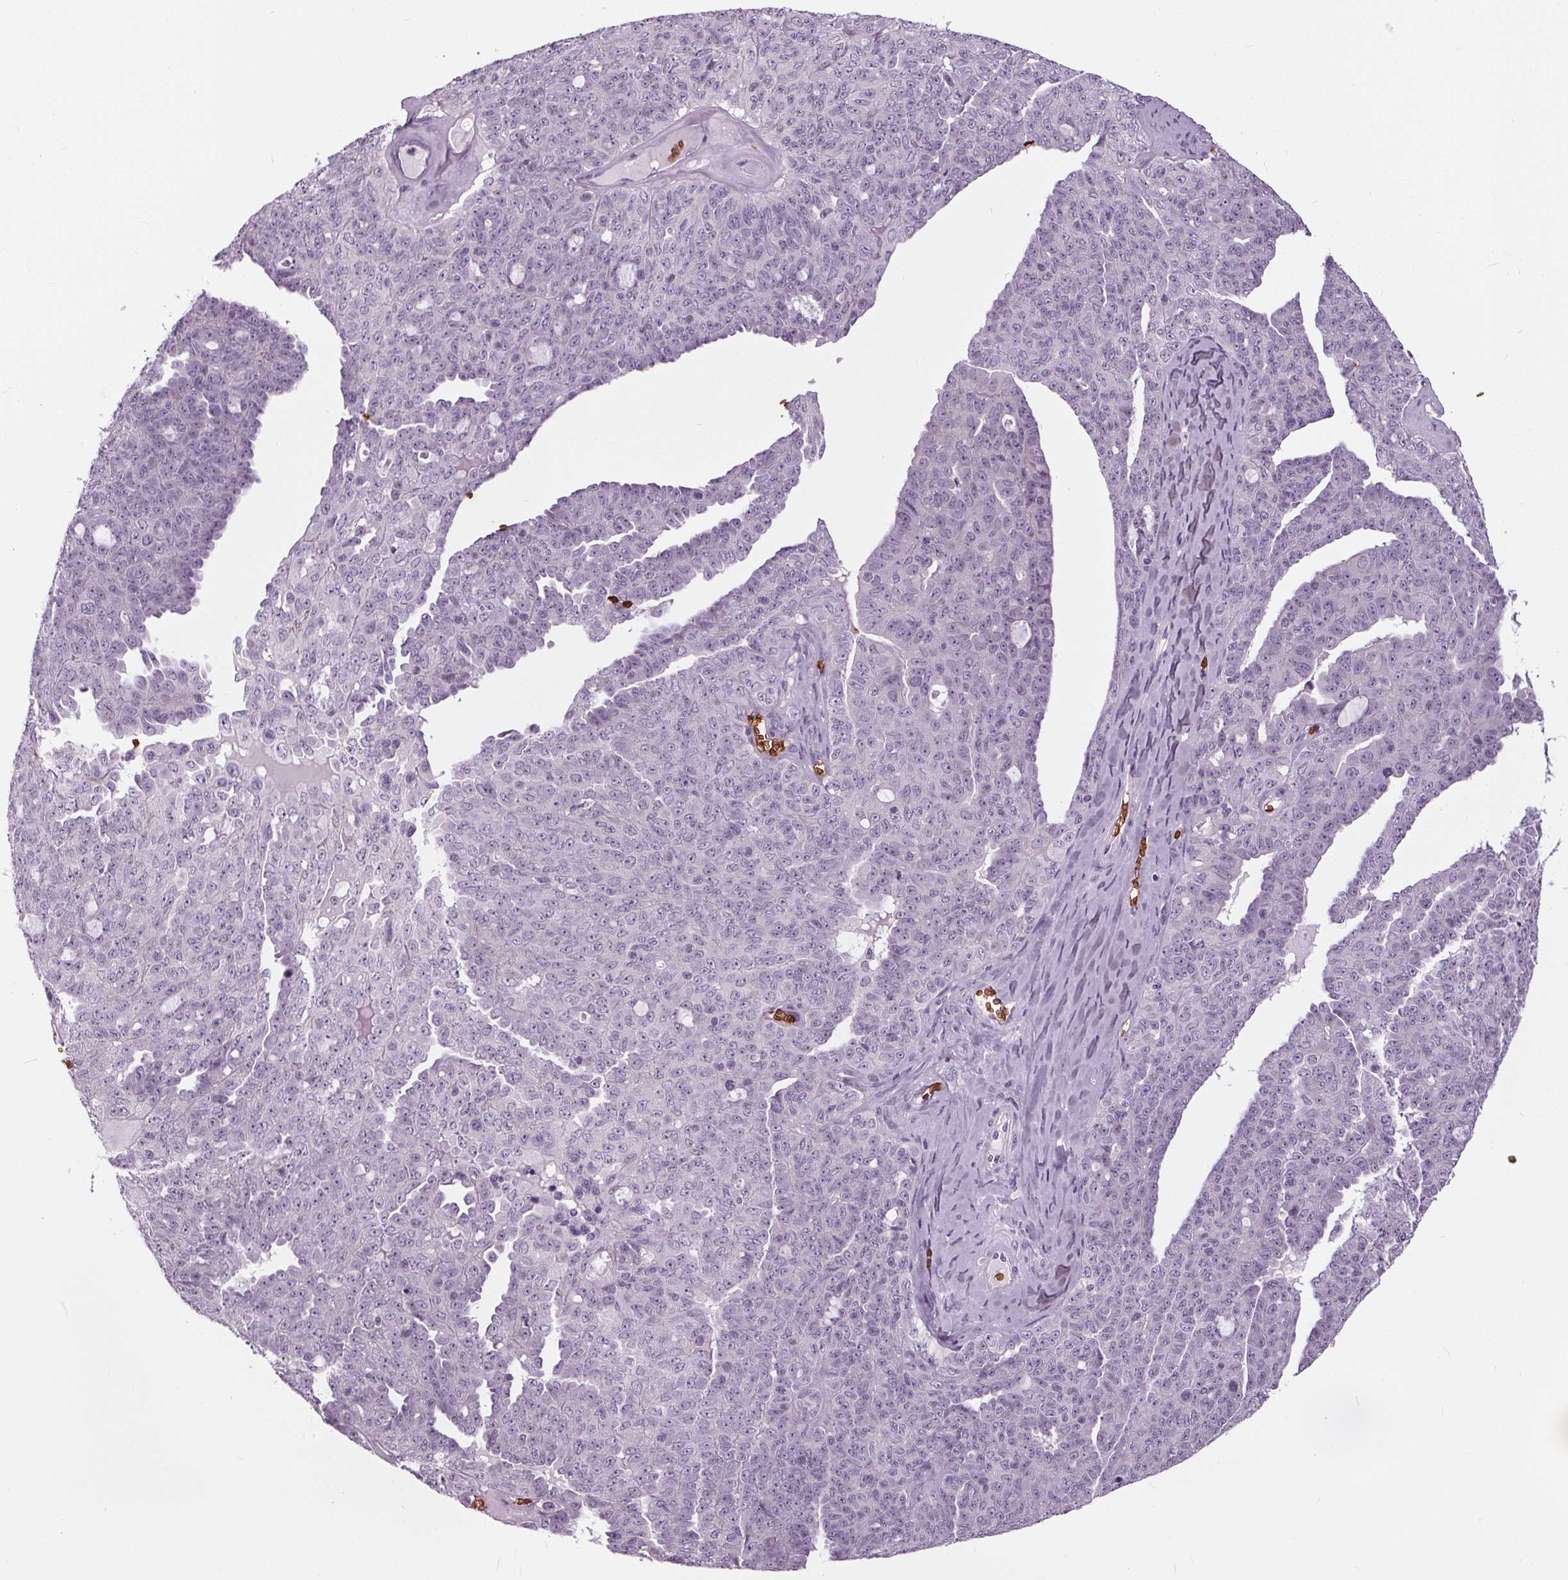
{"staining": {"intensity": "negative", "quantity": "none", "location": "none"}, "tissue": "ovarian cancer", "cell_type": "Tumor cells", "image_type": "cancer", "snomed": [{"axis": "morphology", "description": "Cystadenocarcinoma, serous, NOS"}, {"axis": "topography", "description": "Ovary"}], "caption": "This is a photomicrograph of IHC staining of ovarian serous cystadenocarcinoma, which shows no staining in tumor cells.", "gene": "SLC4A1", "patient": {"sex": "female", "age": 71}}